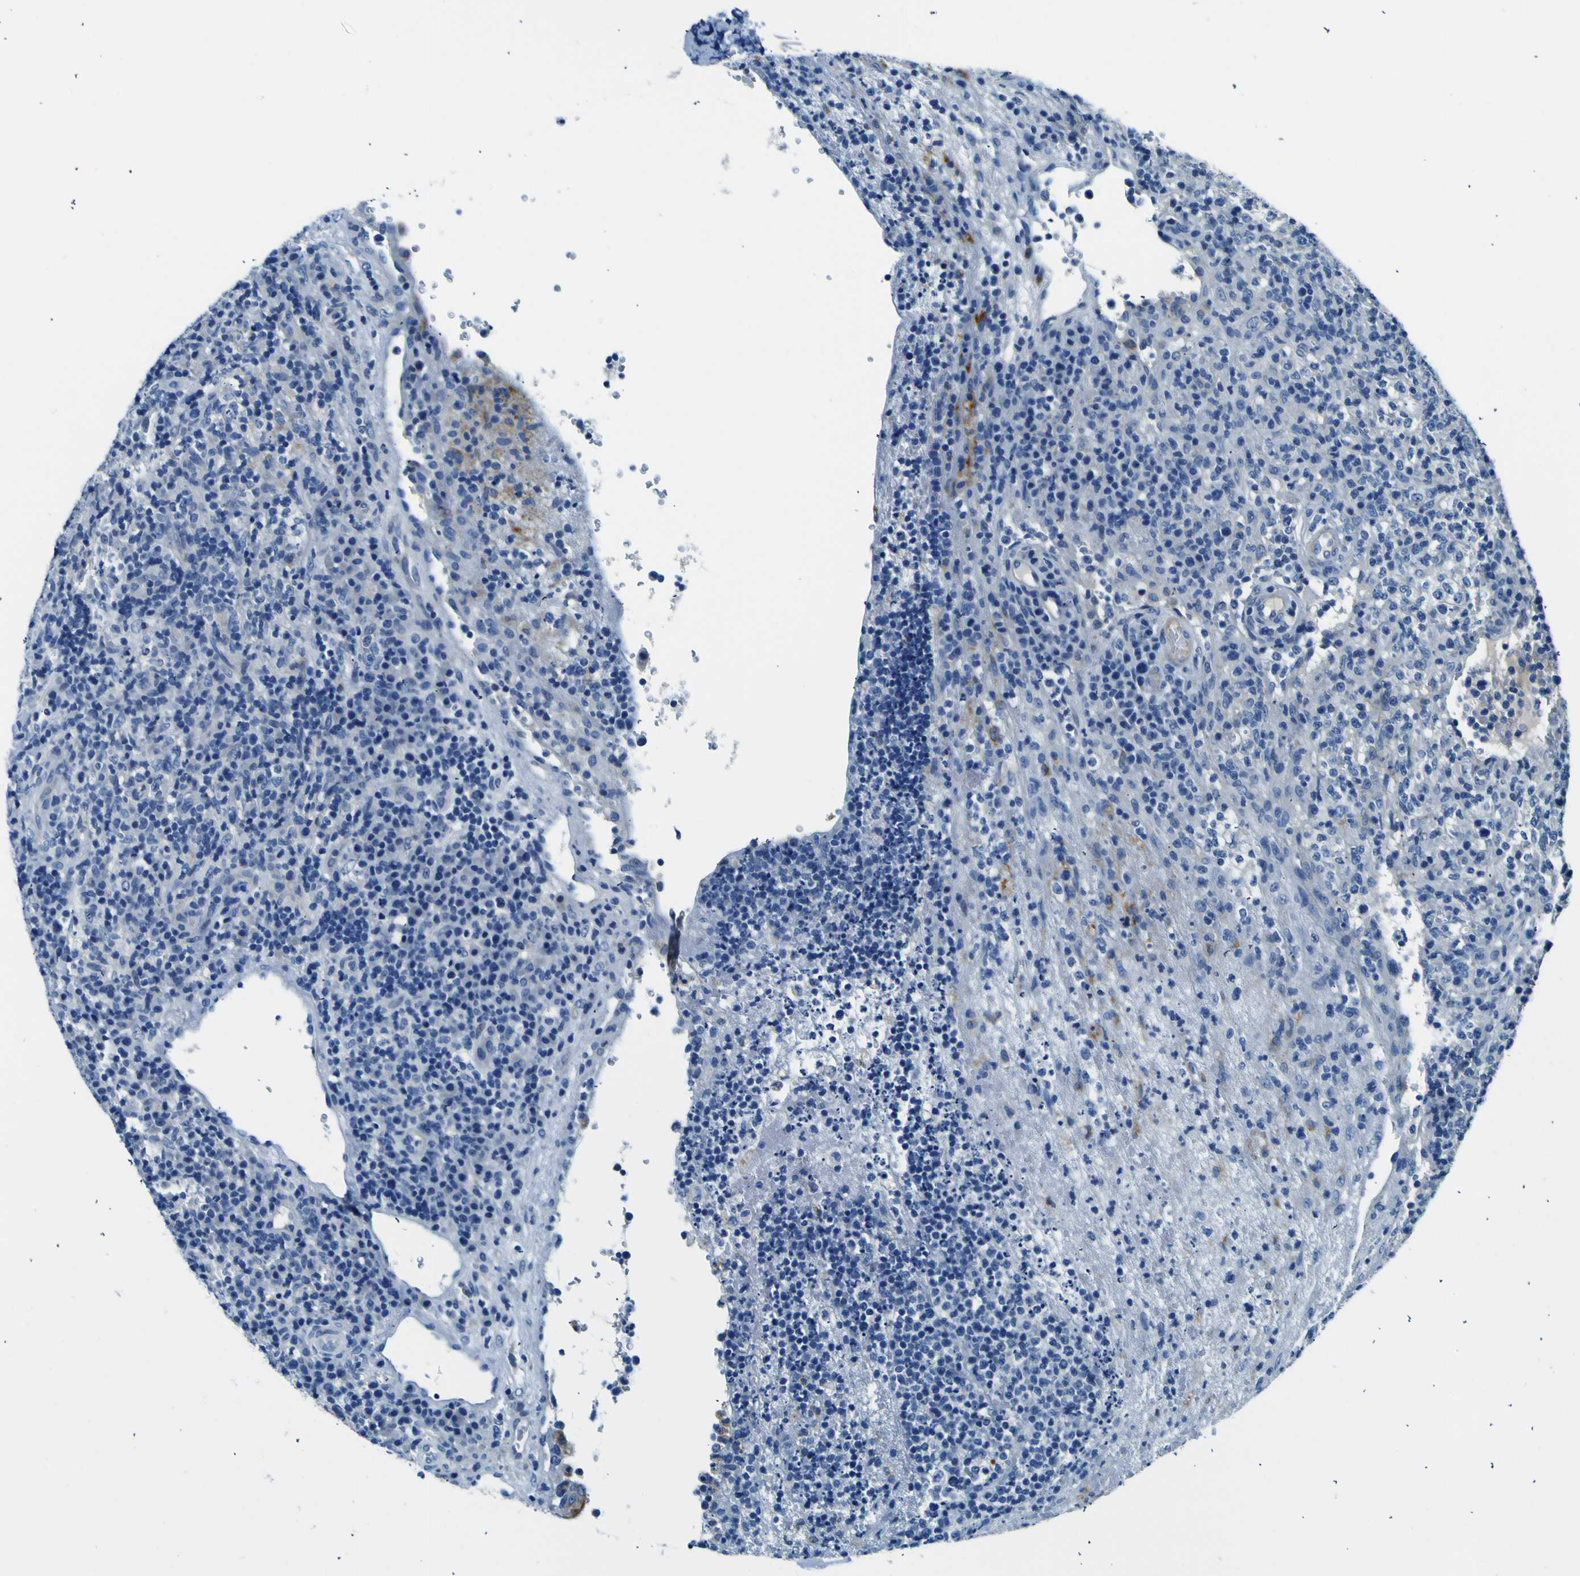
{"staining": {"intensity": "negative", "quantity": "none", "location": "none"}, "tissue": "lymphoma", "cell_type": "Tumor cells", "image_type": "cancer", "snomed": [{"axis": "morphology", "description": "Malignant lymphoma, non-Hodgkin's type, High grade"}, {"axis": "topography", "description": "Lymph node"}], "caption": "The image exhibits no significant positivity in tumor cells of malignant lymphoma, non-Hodgkin's type (high-grade).", "gene": "ADGRA2", "patient": {"sex": "female", "age": 76}}